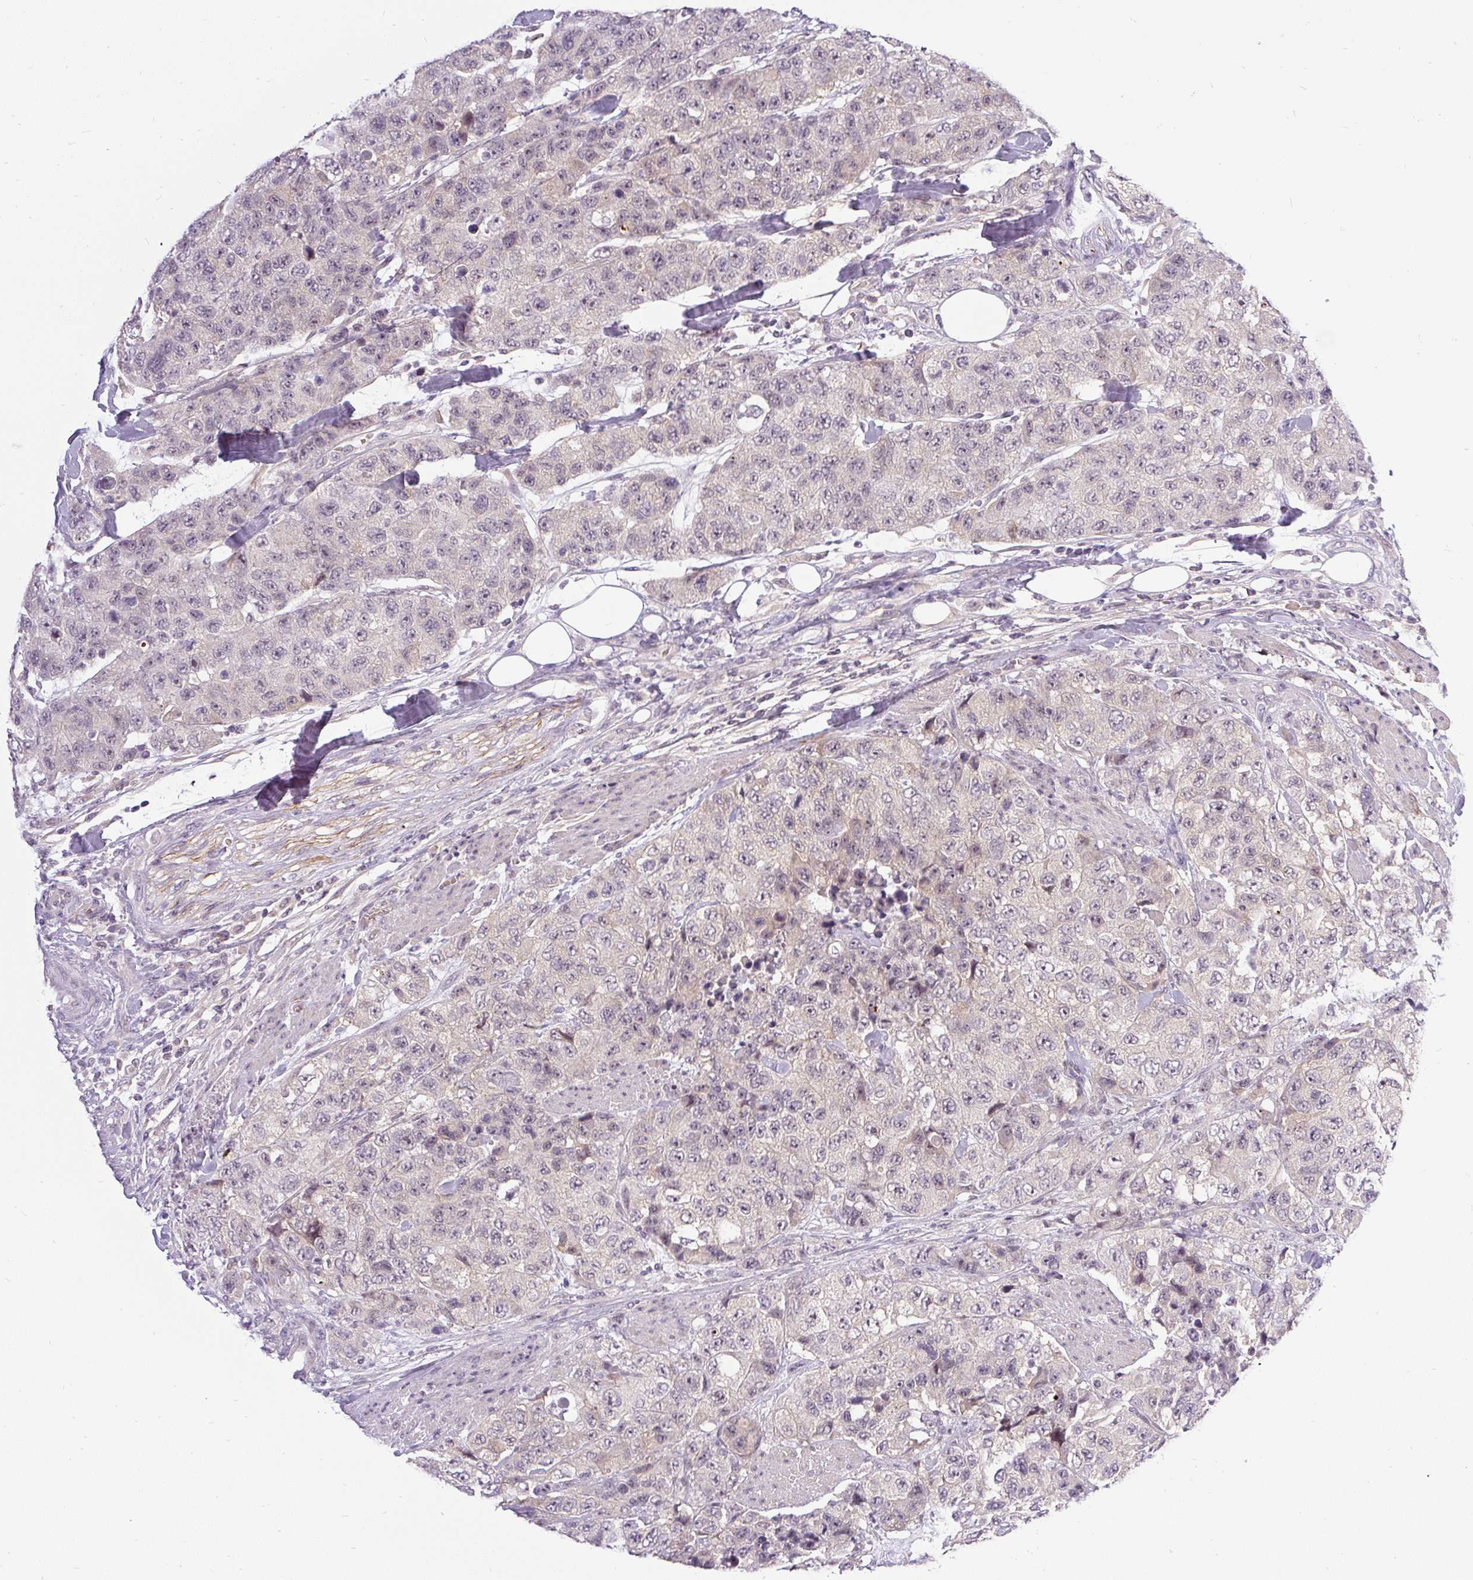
{"staining": {"intensity": "negative", "quantity": "none", "location": "none"}, "tissue": "urothelial cancer", "cell_type": "Tumor cells", "image_type": "cancer", "snomed": [{"axis": "morphology", "description": "Urothelial carcinoma, High grade"}, {"axis": "topography", "description": "Urinary bladder"}], "caption": "This is a micrograph of IHC staining of urothelial cancer, which shows no staining in tumor cells.", "gene": "FAM117B", "patient": {"sex": "female", "age": 78}}